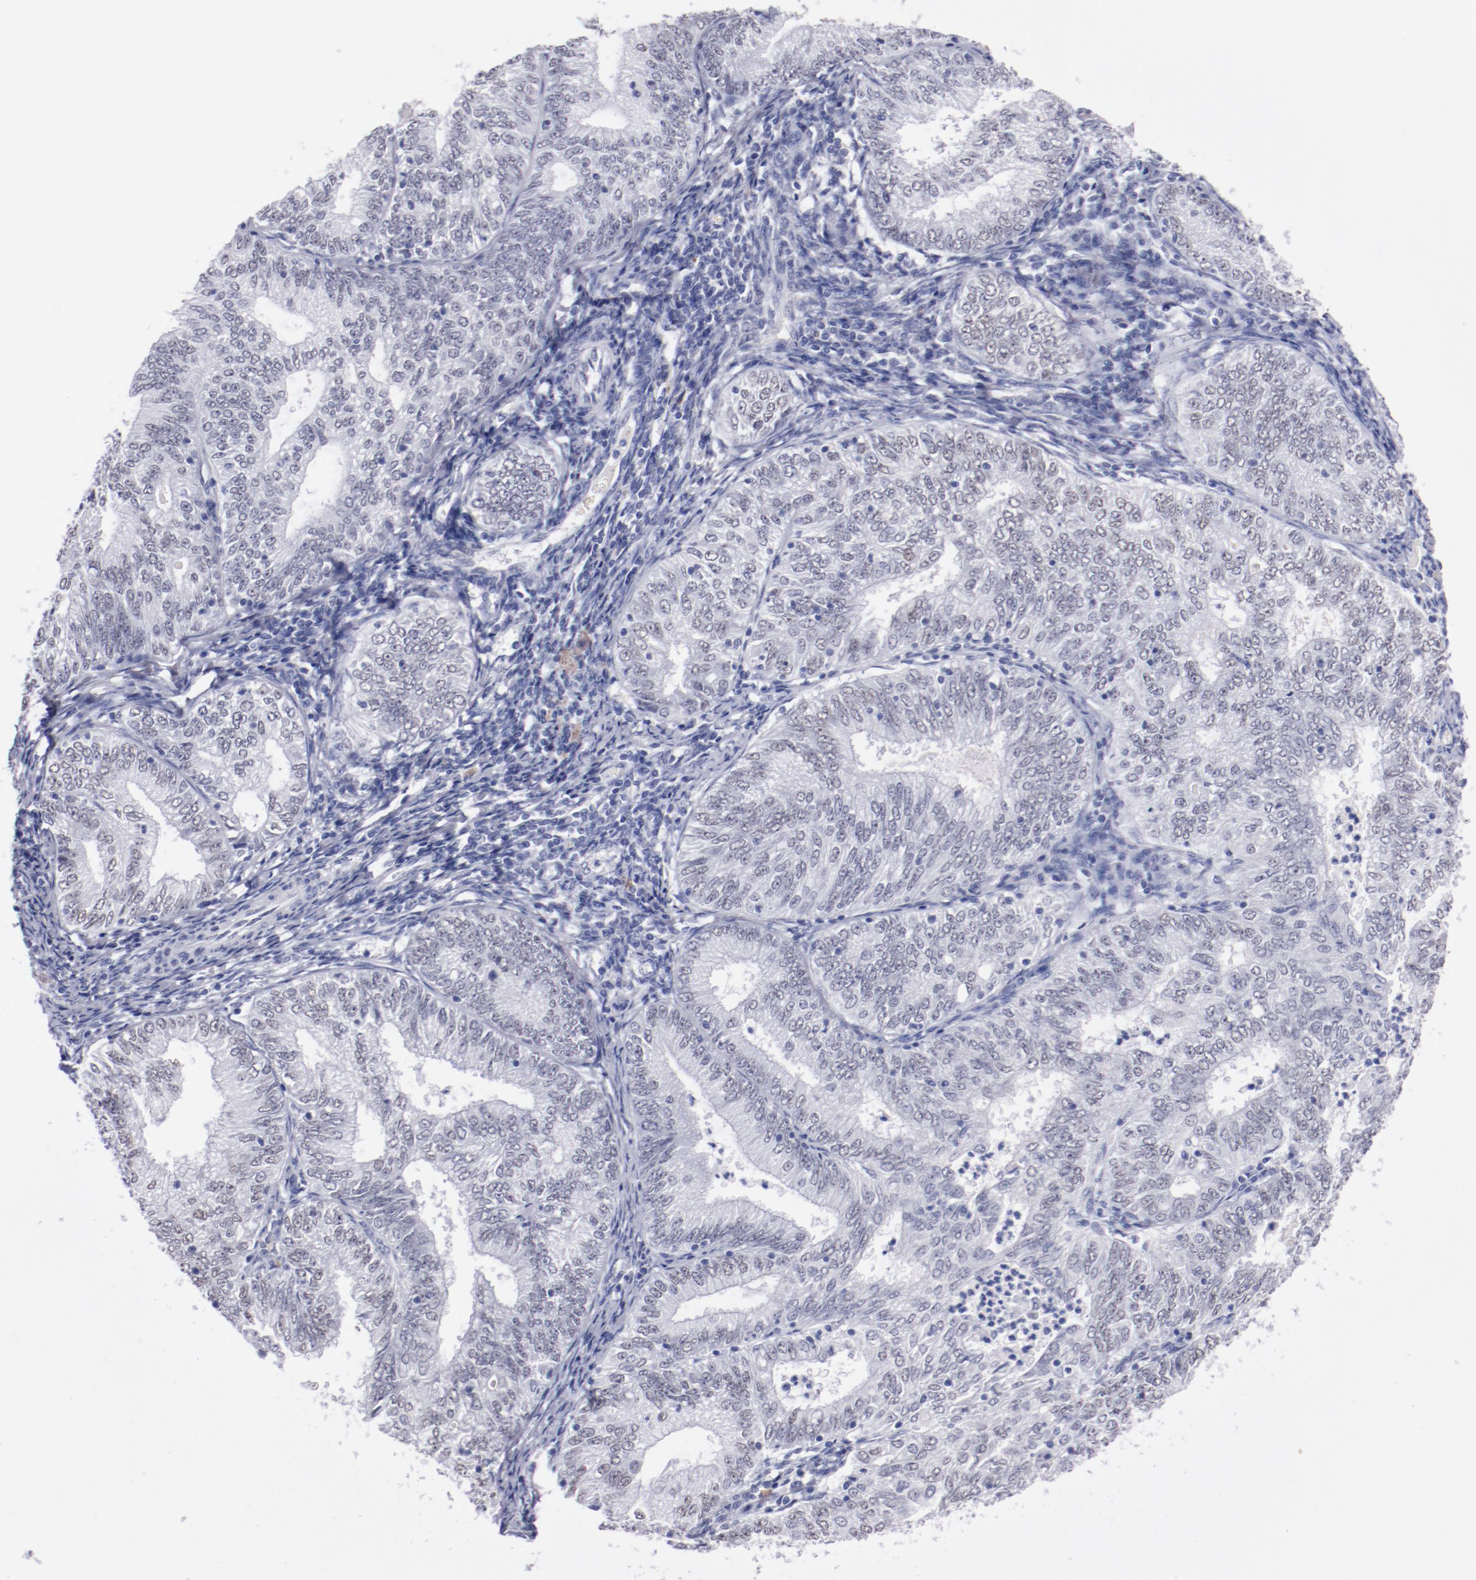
{"staining": {"intensity": "weak", "quantity": "<25%", "location": "nuclear"}, "tissue": "endometrial cancer", "cell_type": "Tumor cells", "image_type": "cancer", "snomed": [{"axis": "morphology", "description": "Adenocarcinoma, NOS"}, {"axis": "topography", "description": "Endometrium"}], "caption": "Histopathology image shows no significant protein expression in tumor cells of adenocarcinoma (endometrial).", "gene": "HNF1B", "patient": {"sex": "female", "age": 69}}